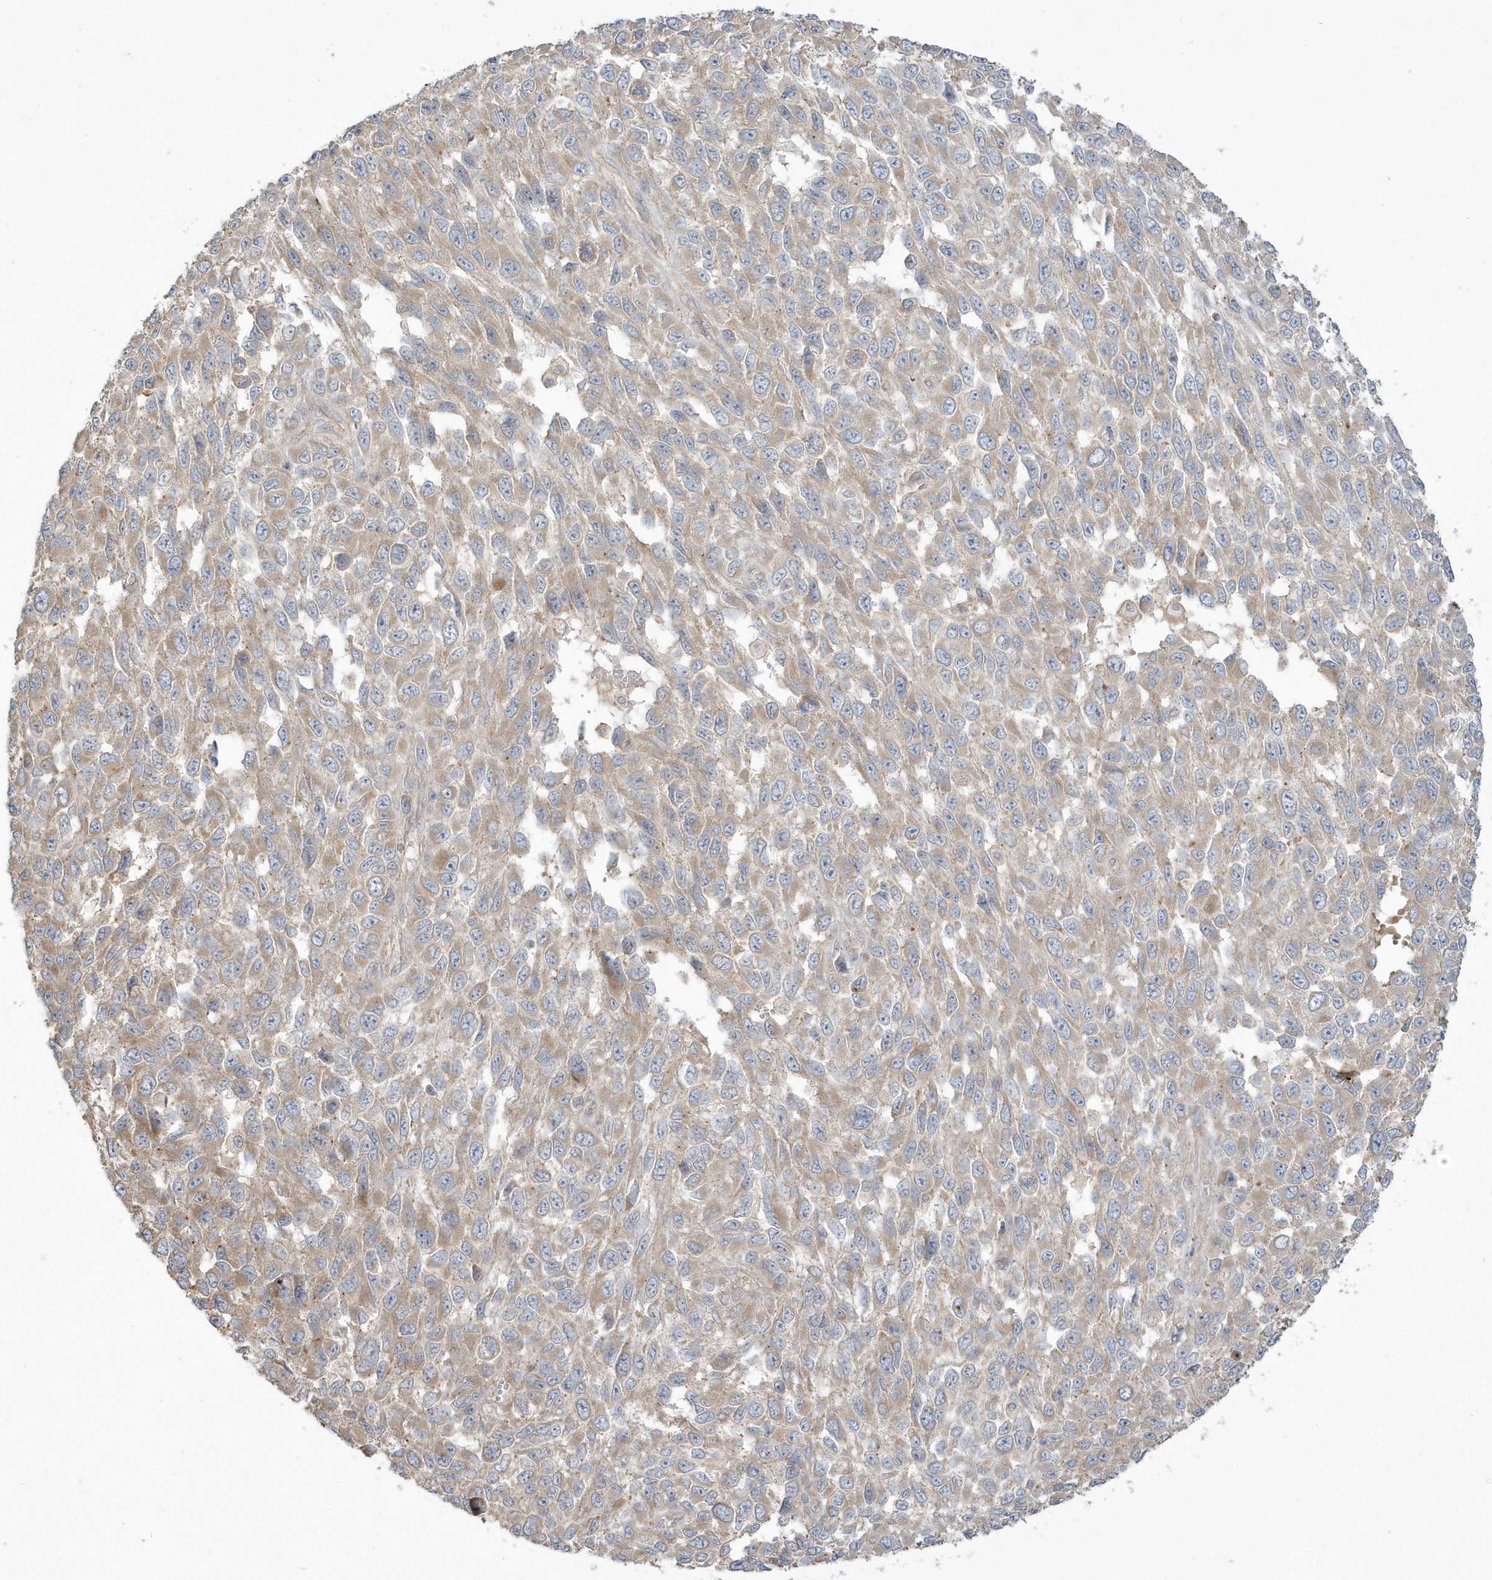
{"staining": {"intensity": "weak", "quantity": "25%-75%", "location": "cytoplasmic/membranous"}, "tissue": "melanoma", "cell_type": "Tumor cells", "image_type": "cancer", "snomed": [{"axis": "morphology", "description": "Malignant melanoma, NOS"}, {"axis": "topography", "description": "Skin"}], "caption": "Brown immunohistochemical staining in human melanoma displays weak cytoplasmic/membranous expression in about 25%-75% of tumor cells.", "gene": "ARMC8", "patient": {"sex": "female", "age": 96}}